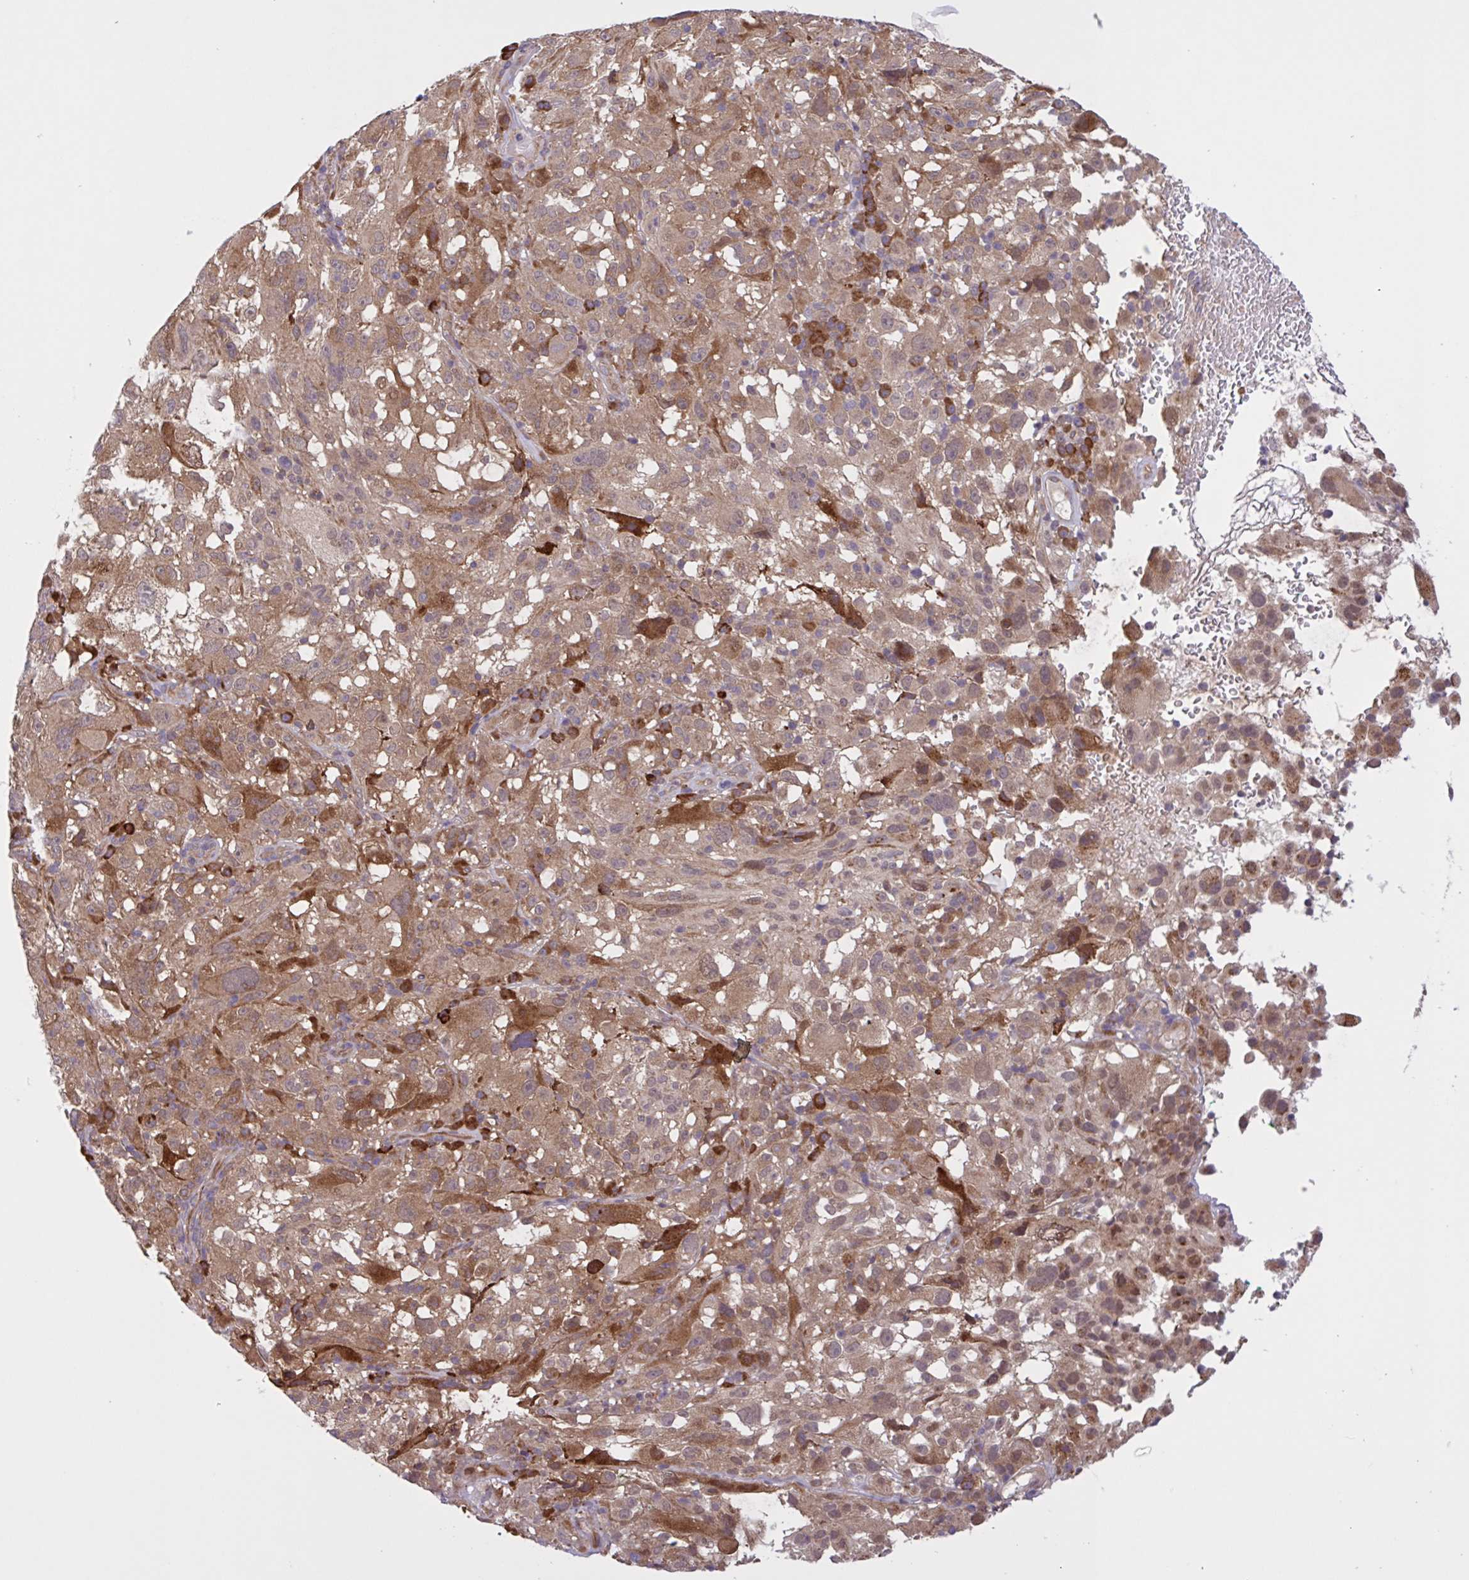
{"staining": {"intensity": "moderate", "quantity": ">75%", "location": "cytoplasmic/membranous"}, "tissue": "melanoma", "cell_type": "Tumor cells", "image_type": "cancer", "snomed": [{"axis": "morphology", "description": "Malignant melanoma, NOS"}, {"axis": "topography", "description": "Skin"}], "caption": "IHC image of human melanoma stained for a protein (brown), which demonstrates medium levels of moderate cytoplasmic/membranous staining in approximately >75% of tumor cells.", "gene": "INTS10", "patient": {"sex": "female", "age": 71}}